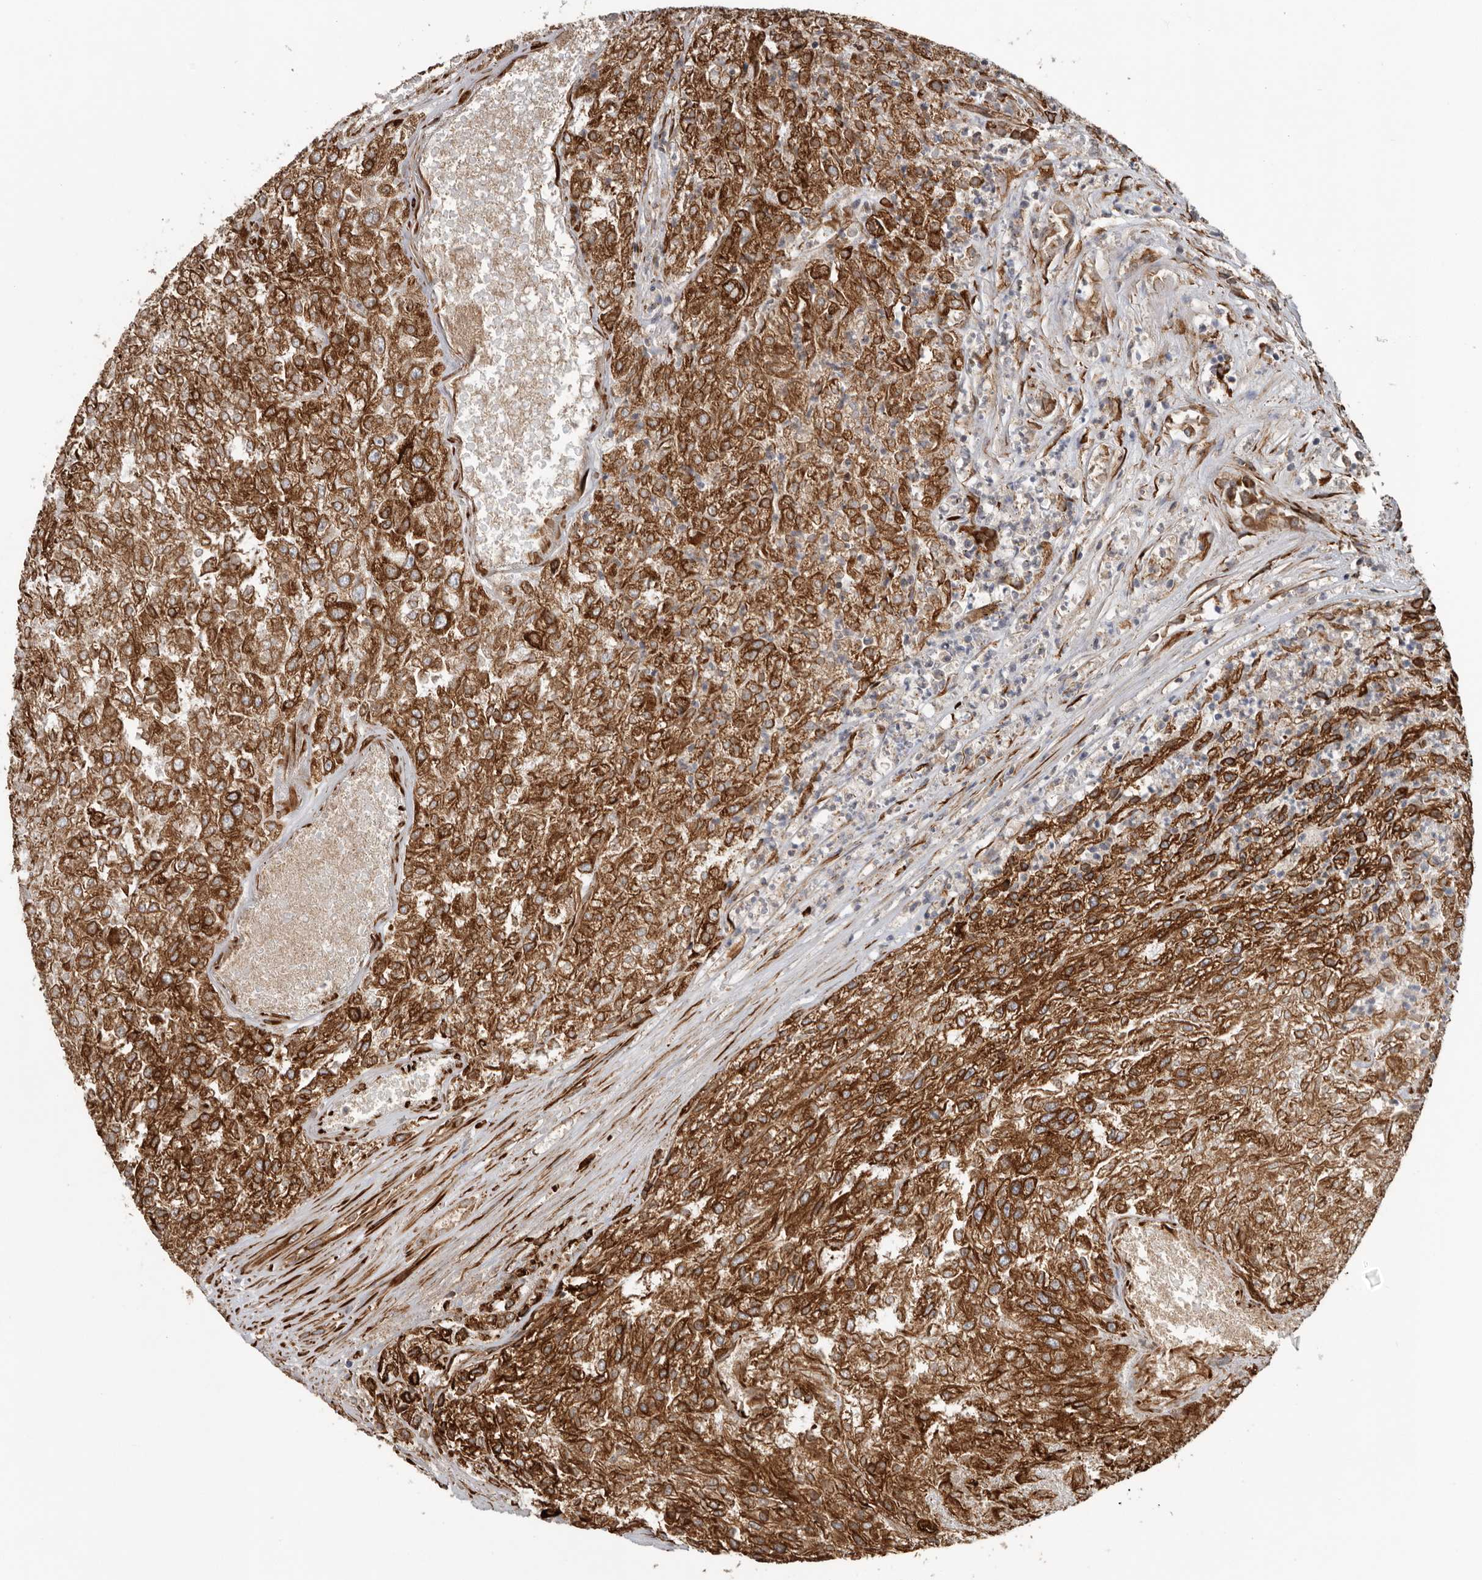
{"staining": {"intensity": "strong", "quantity": ">75%", "location": "cytoplasmic/membranous"}, "tissue": "renal cancer", "cell_type": "Tumor cells", "image_type": "cancer", "snomed": [{"axis": "morphology", "description": "Adenocarcinoma, NOS"}, {"axis": "topography", "description": "Kidney"}], "caption": "Tumor cells demonstrate strong cytoplasmic/membranous staining in about >75% of cells in renal adenocarcinoma.", "gene": "CEP350", "patient": {"sex": "female", "age": 54}}